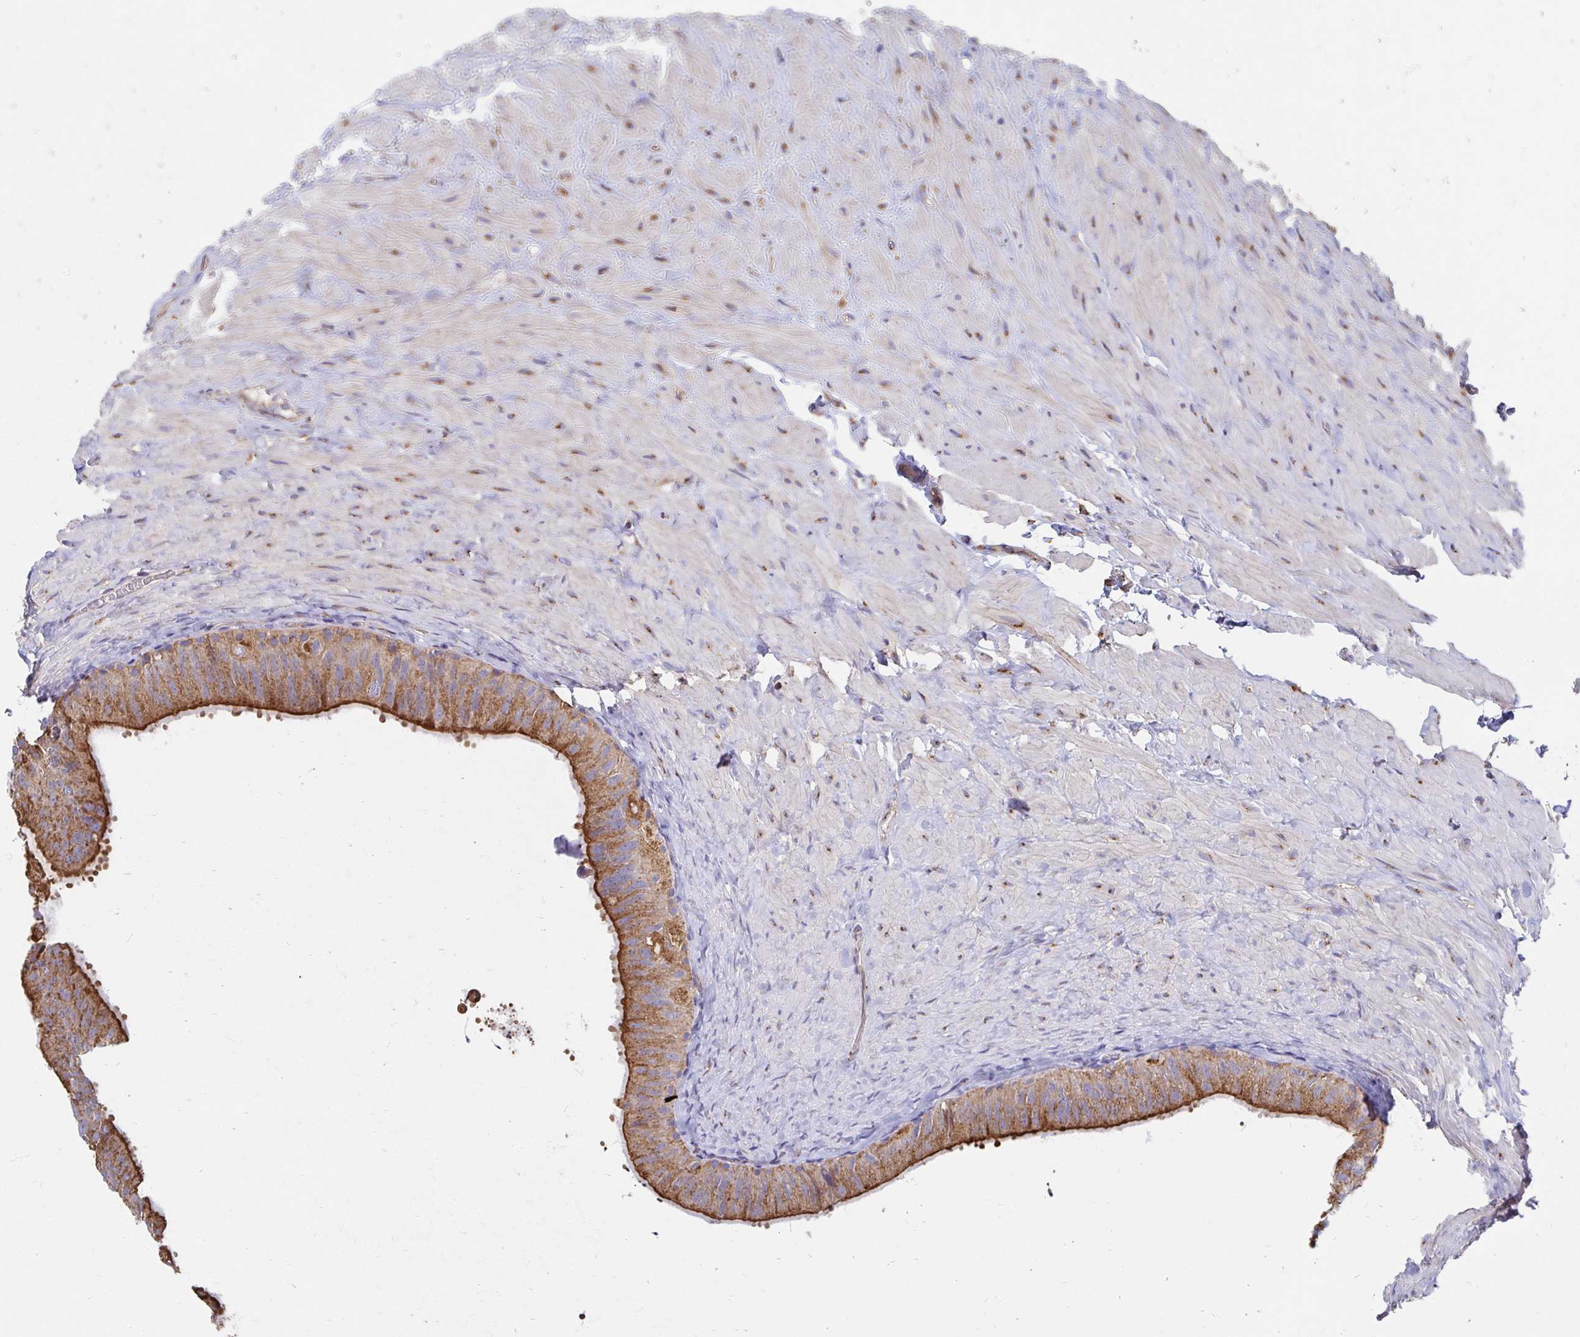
{"staining": {"intensity": "moderate", "quantity": ">75%", "location": "cytoplasmic/membranous"}, "tissue": "epididymis", "cell_type": "Glandular cells", "image_type": "normal", "snomed": [{"axis": "morphology", "description": "Normal tissue, NOS"}, {"axis": "topography", "description": "Epididymis, spermatic cord, NOS"}, {"axis": "topography", "description": "Epididymis"}], "caption": "IHC image of unremarkable epididymis: epididymis stained using immunohistochemistry (IHC) reveals medium levels of moderate protein expression localized specifically in the cytoplasmic/membranous of glandular cells, appearing as a cytoplasmic/membranous brown color.", "gene": "CLTC", "patient": {"sex": "male", "age": 31}}